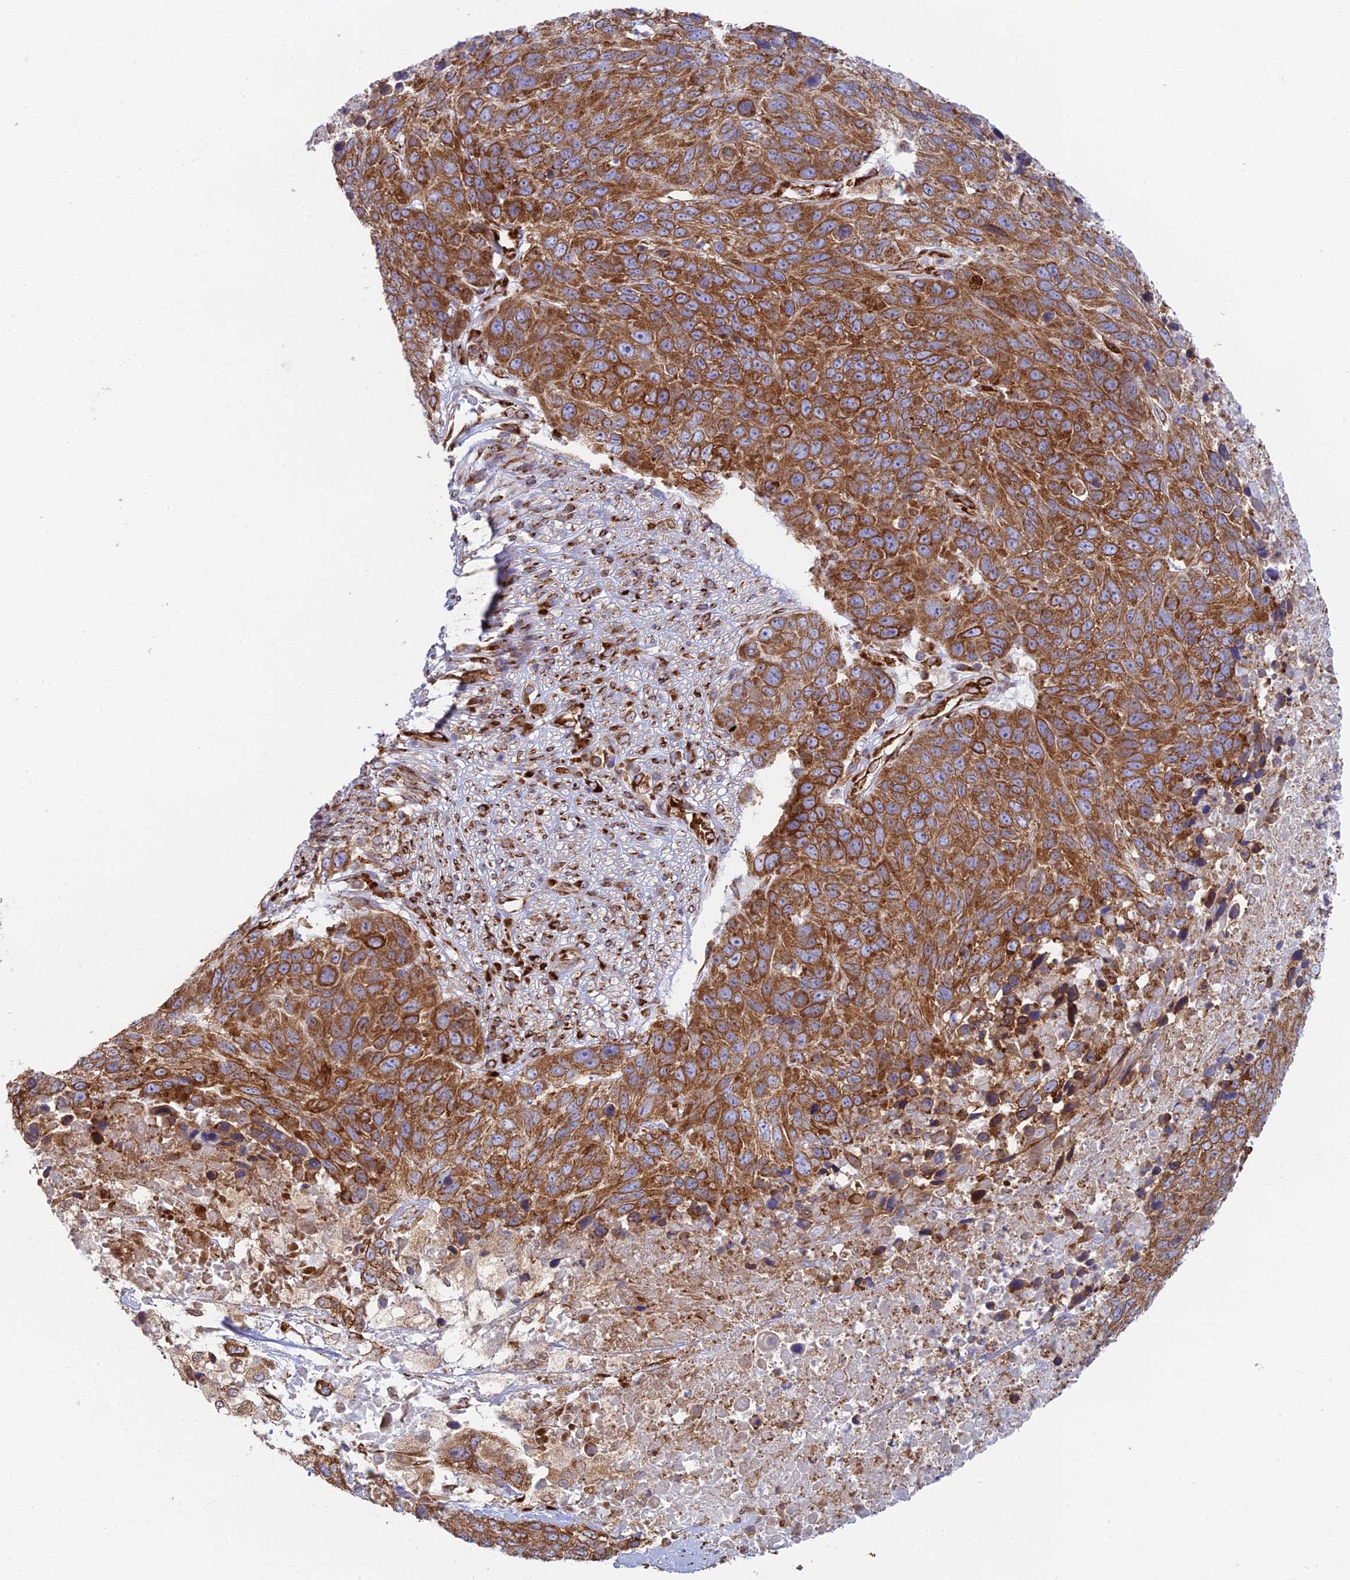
{"staining": {"intensity": "moderate", "quantity": ">75%", "location": "cytoplasmic/membranous"}, "tissue": "lung cancer", "cell_type": "Tumor cells", "image_type": "cancer", "snomed": [{"axis": "morphology", "description": "Normal tissue, NOS"}, {"axis": "morphology", "description": "Squamous cell carcinoma, NOS"}, {"axis": "topography", "description": "Lymph node"}, {"axis": "topography", "description": "Lung"}], "caption": "Protein expression analysis of lung squamous cell carcinoma reveals moderate cytoplasmic/membranous staining in about >75% of tumor cells.", "gene": "CCDC69", "patient": {"sex": "male", "age": 66}}